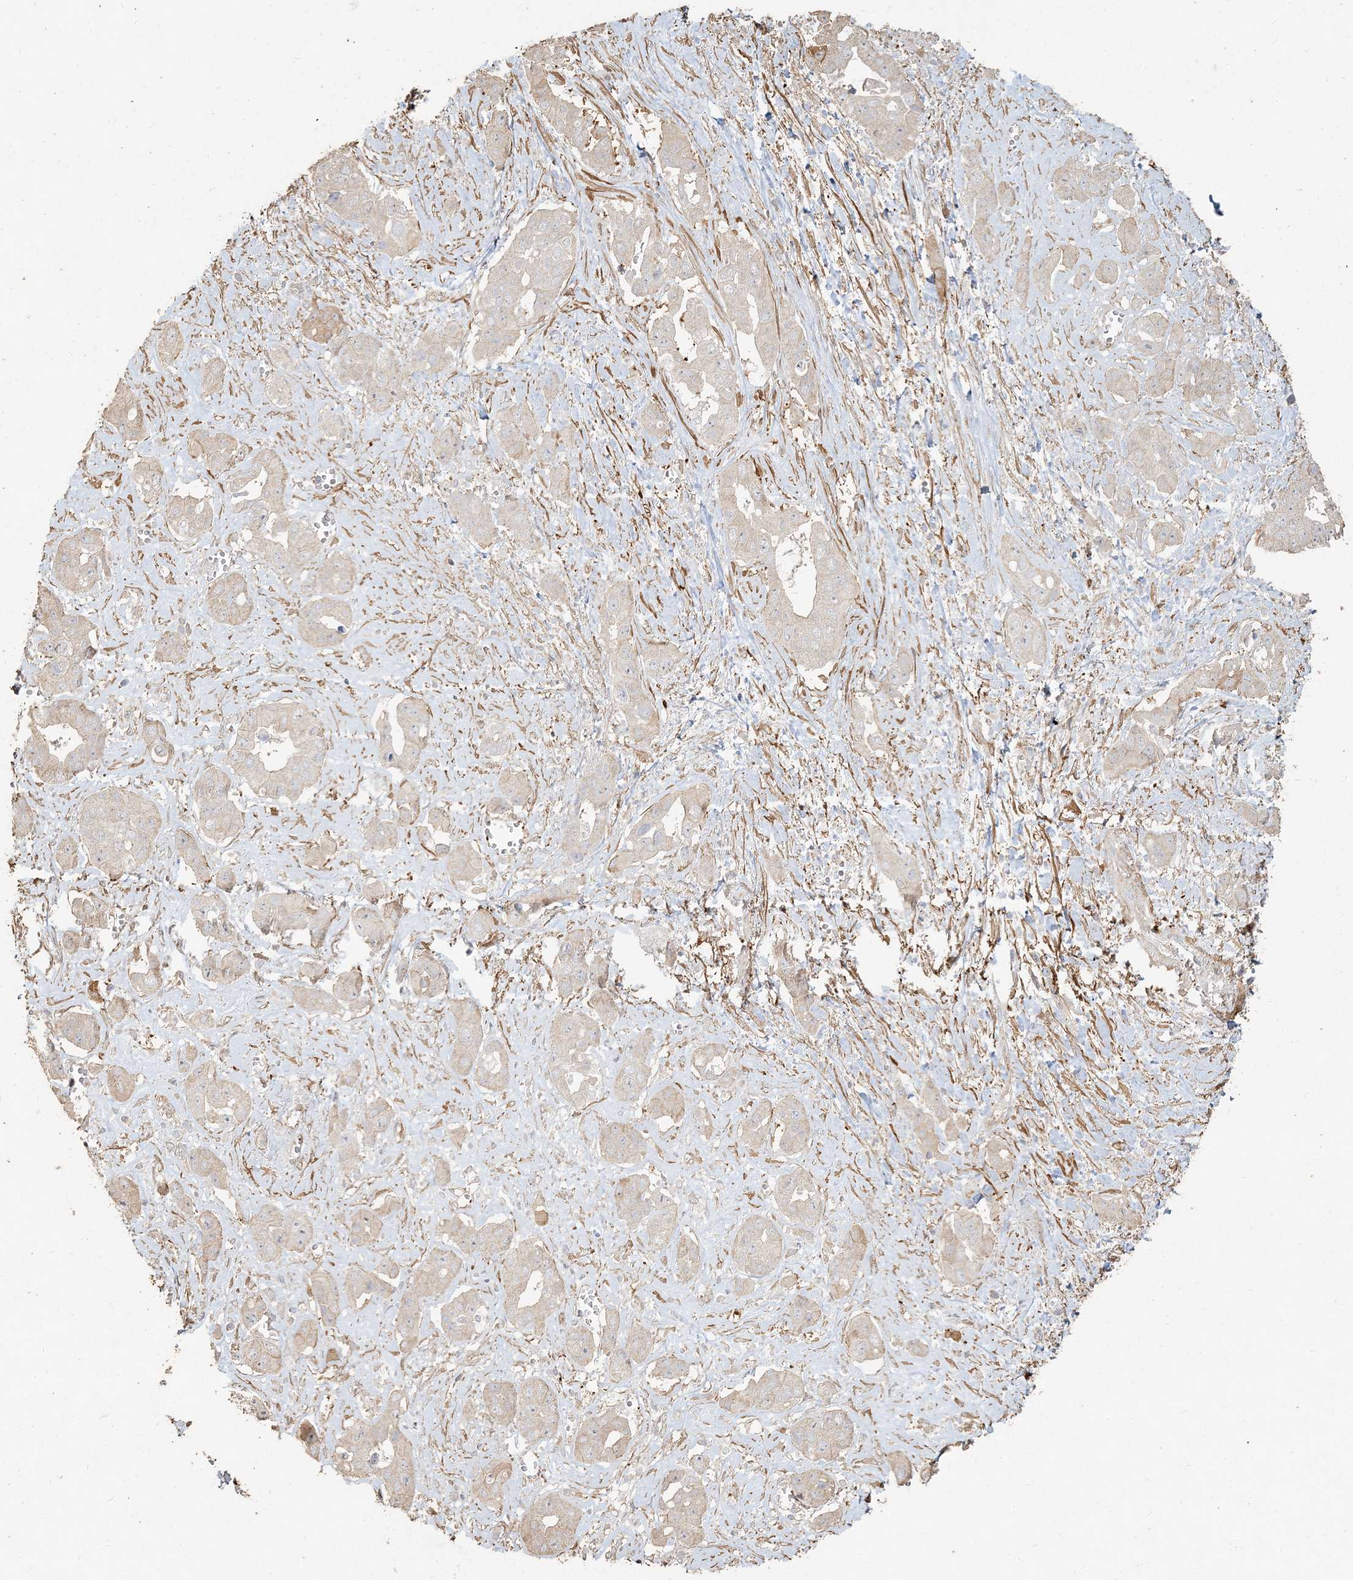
{"staining": {"intensity": "negative", "quantity": "none", "location": "none"}, "tissue": "liver cancer", "cell_type": "Tumor cells", "image_type": "cancer", "snomed": [{"axis": "morphology", "description": "Cholangiocarcinoma"}, {"axis": "topography", "description": "Liver"}], "caption": "Liver cholangiocarcinoma stained for a protein using IHC shows no positivity tumor cells.", "gene": "RNF145", "patient": {"sex": "female", "age": 52}}